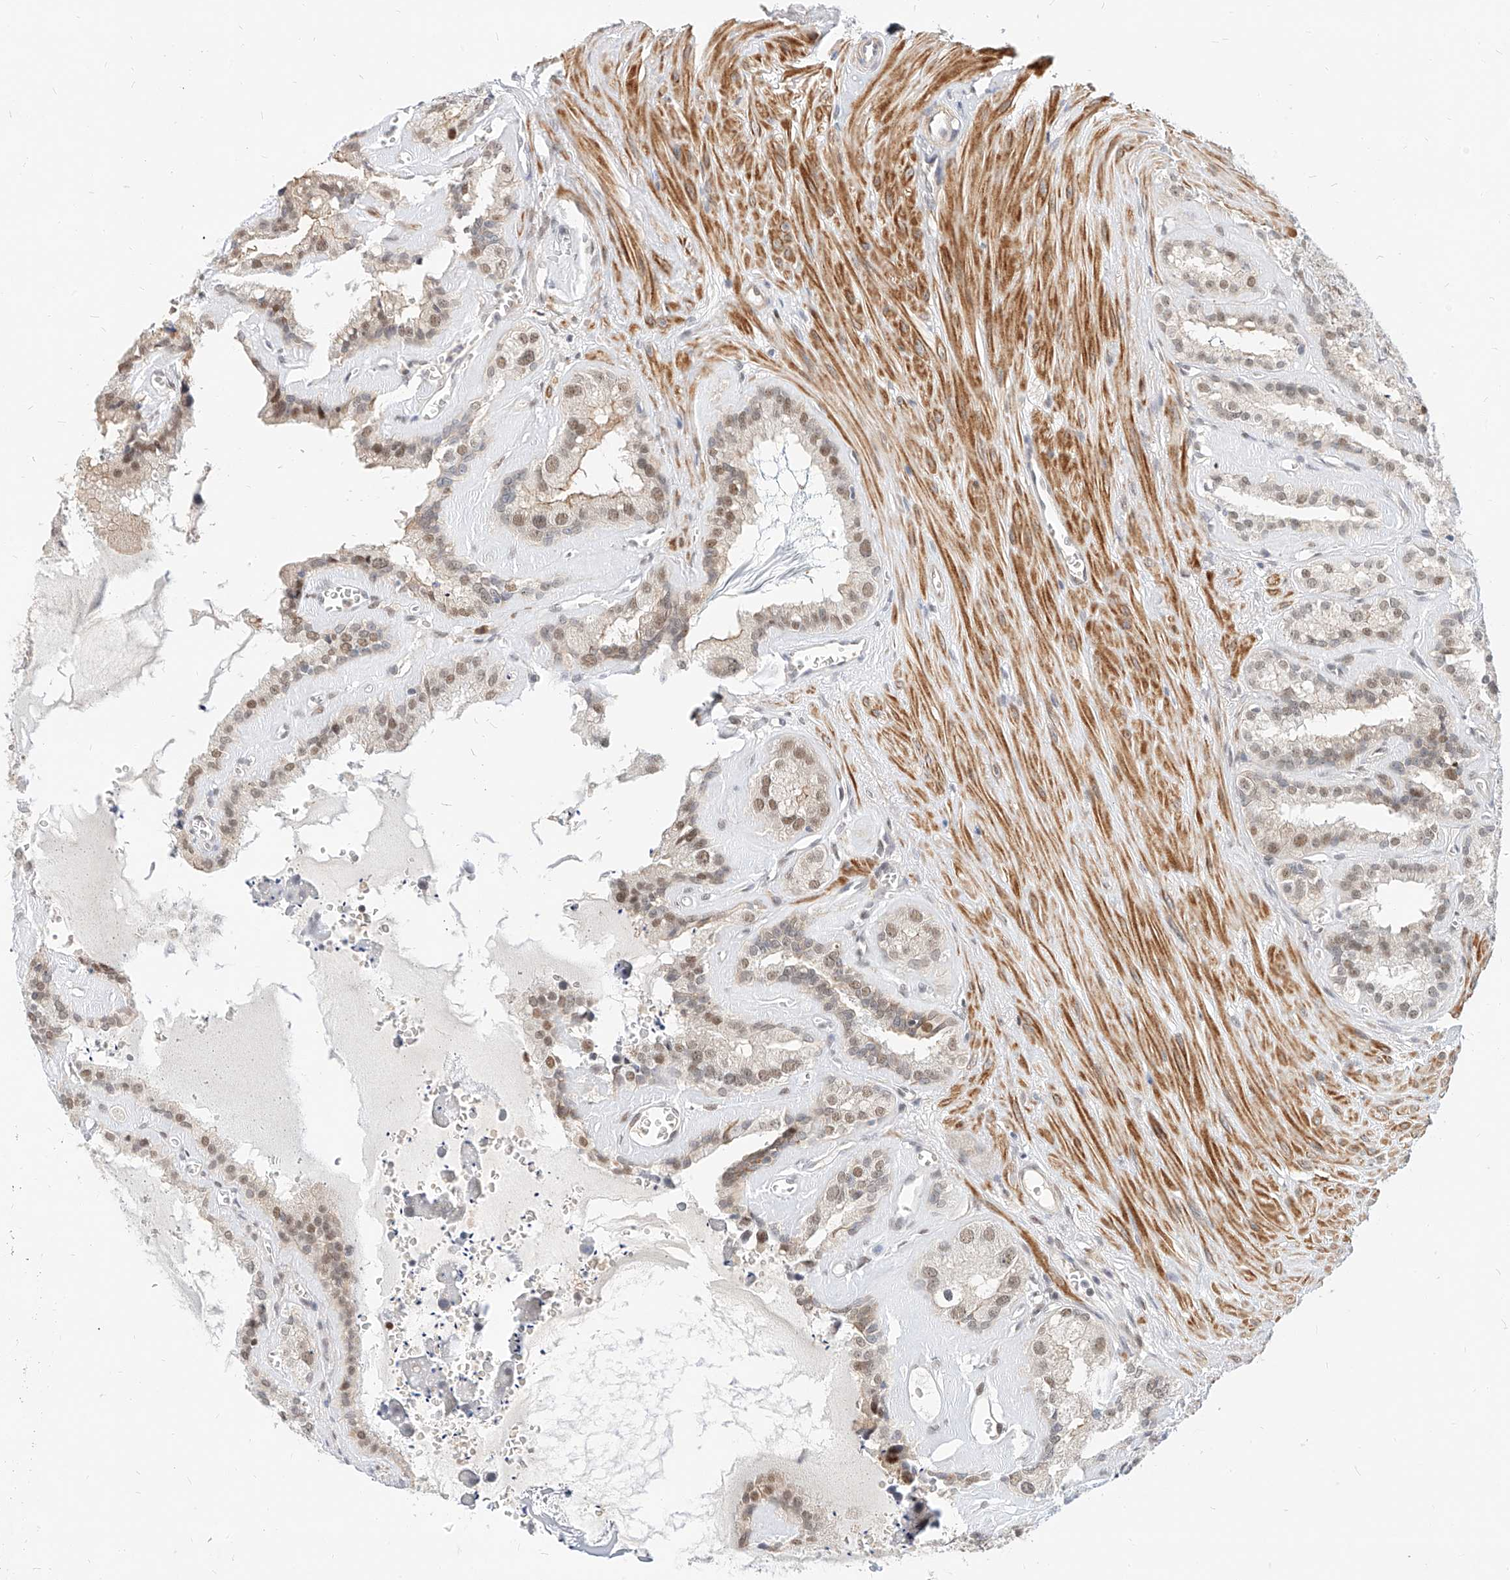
{"staining": {"intensity": "moderate", "quantity": "25%-75%", "location": "nuclear"}, "tissue": "seminal vesicle", "cell_type": "Glandular cells", "image_type": "normal", "snomed": [{"axis": "morphology", "description": "Normal tissue, NOS"}, {"axis": "topography", "description": "Prostate"}, {"axis": "topography", "description": "Seminal veicle"}], "caption": "Seminal vesicle was stained to show a protein in brown. There is medium levels of moderate nuclear expression in about 25%-75% of glandular cells. The staining was performed using DAB (3,3'-diaminobenzidine) to visualize the protein expression in brown, while the nuclei were stained in blue with hematoxylin (Magnification: 20x).", "gene": "CBX8", "patient": {"sex": "male", "age": 59}}